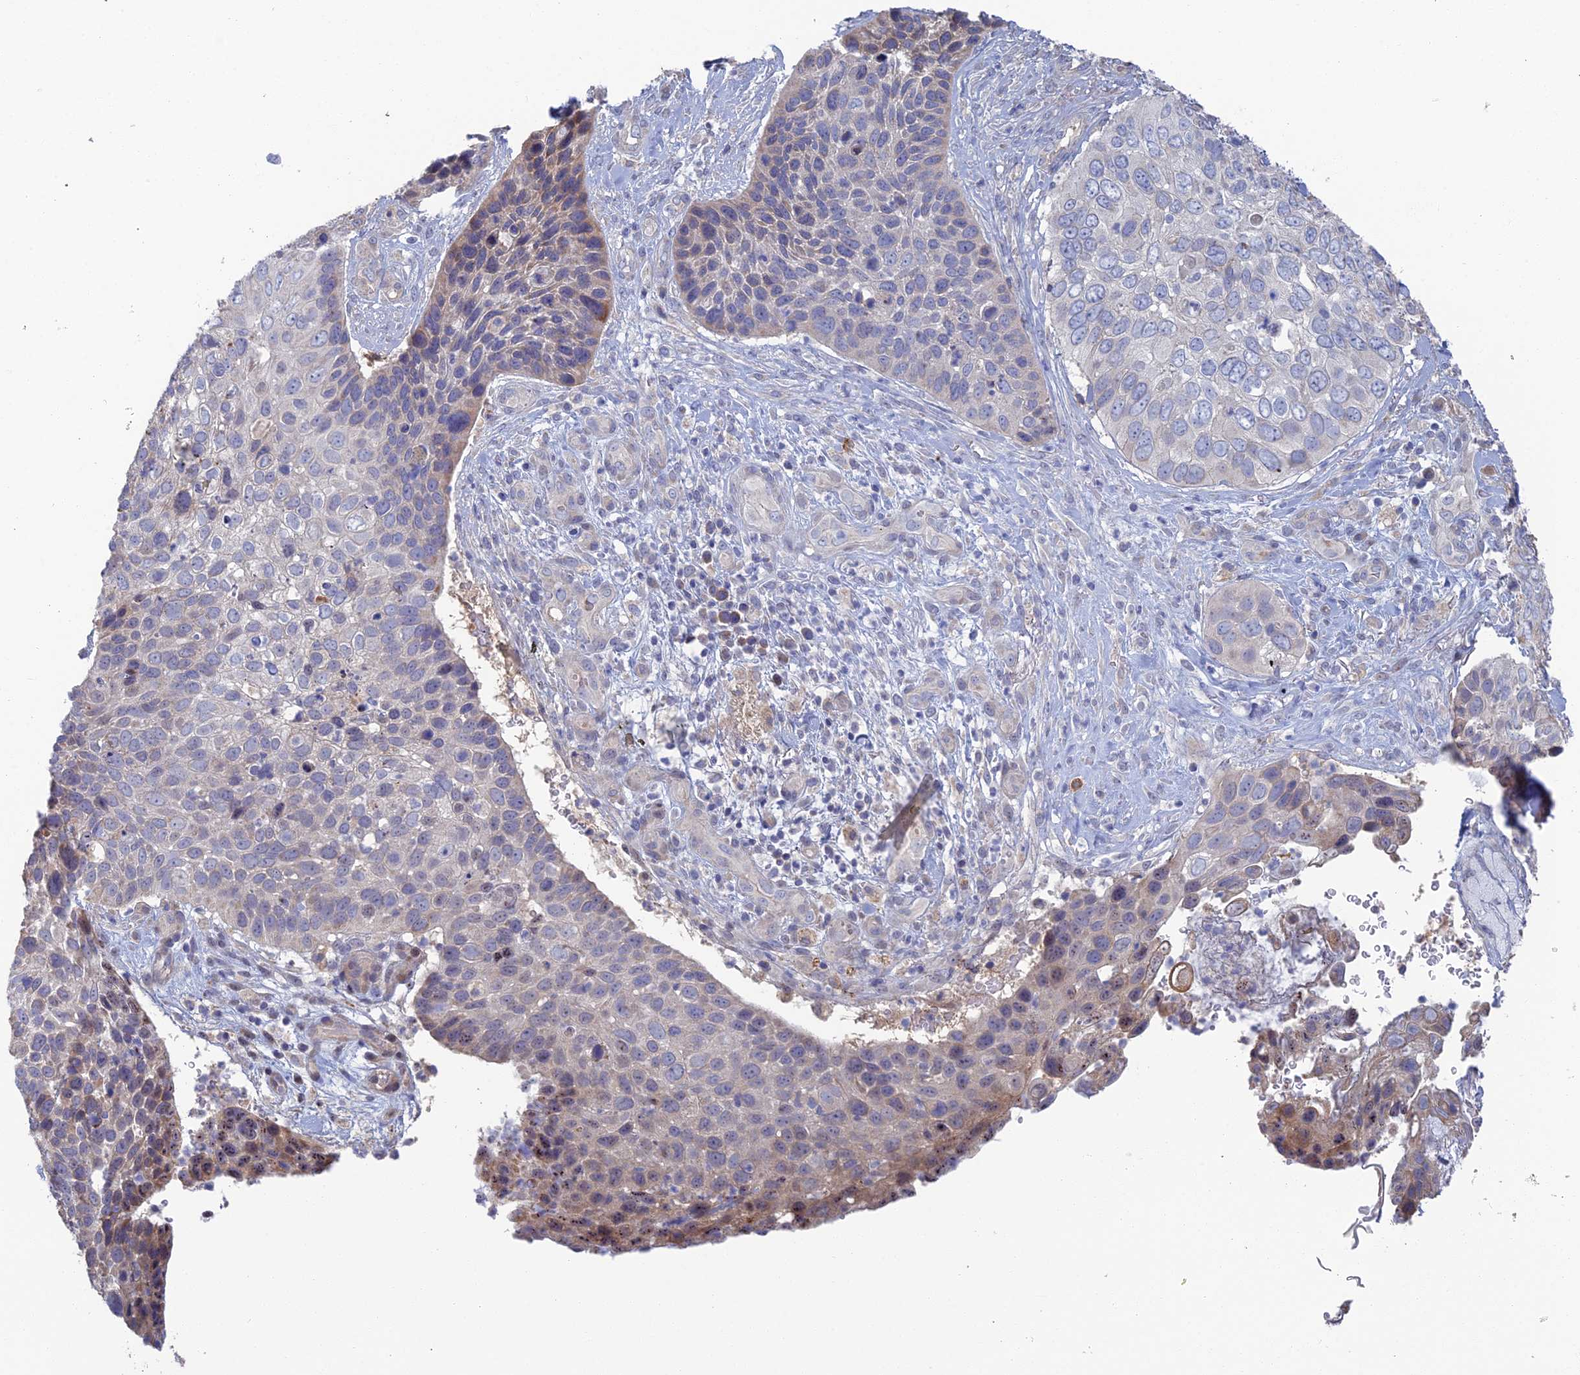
{"staining": {"intensity": "moderate", "quantity": "<25%", "location": "cytoplasmic/membranous,nuclear"}, "tissue": "skin cancer", "cell_type": "Tumor cells", "image_type": "cancer", "snomed": [{"axis": "morphology", "description": "Basal cell carcinoma"}, {"axis": "topography", "description": "Skin"}], "caption": "An immunohistochemistry (IHC) micrograph of tumor tissue is shown. Protein staining in brown labels moderate cytoplasmic/membranous and nuclear positivity in skin cancer (basal cell carcinoma) within tumor cells.", "gene": "ARL16", "patient": {"sex": "female", "age": 74}}